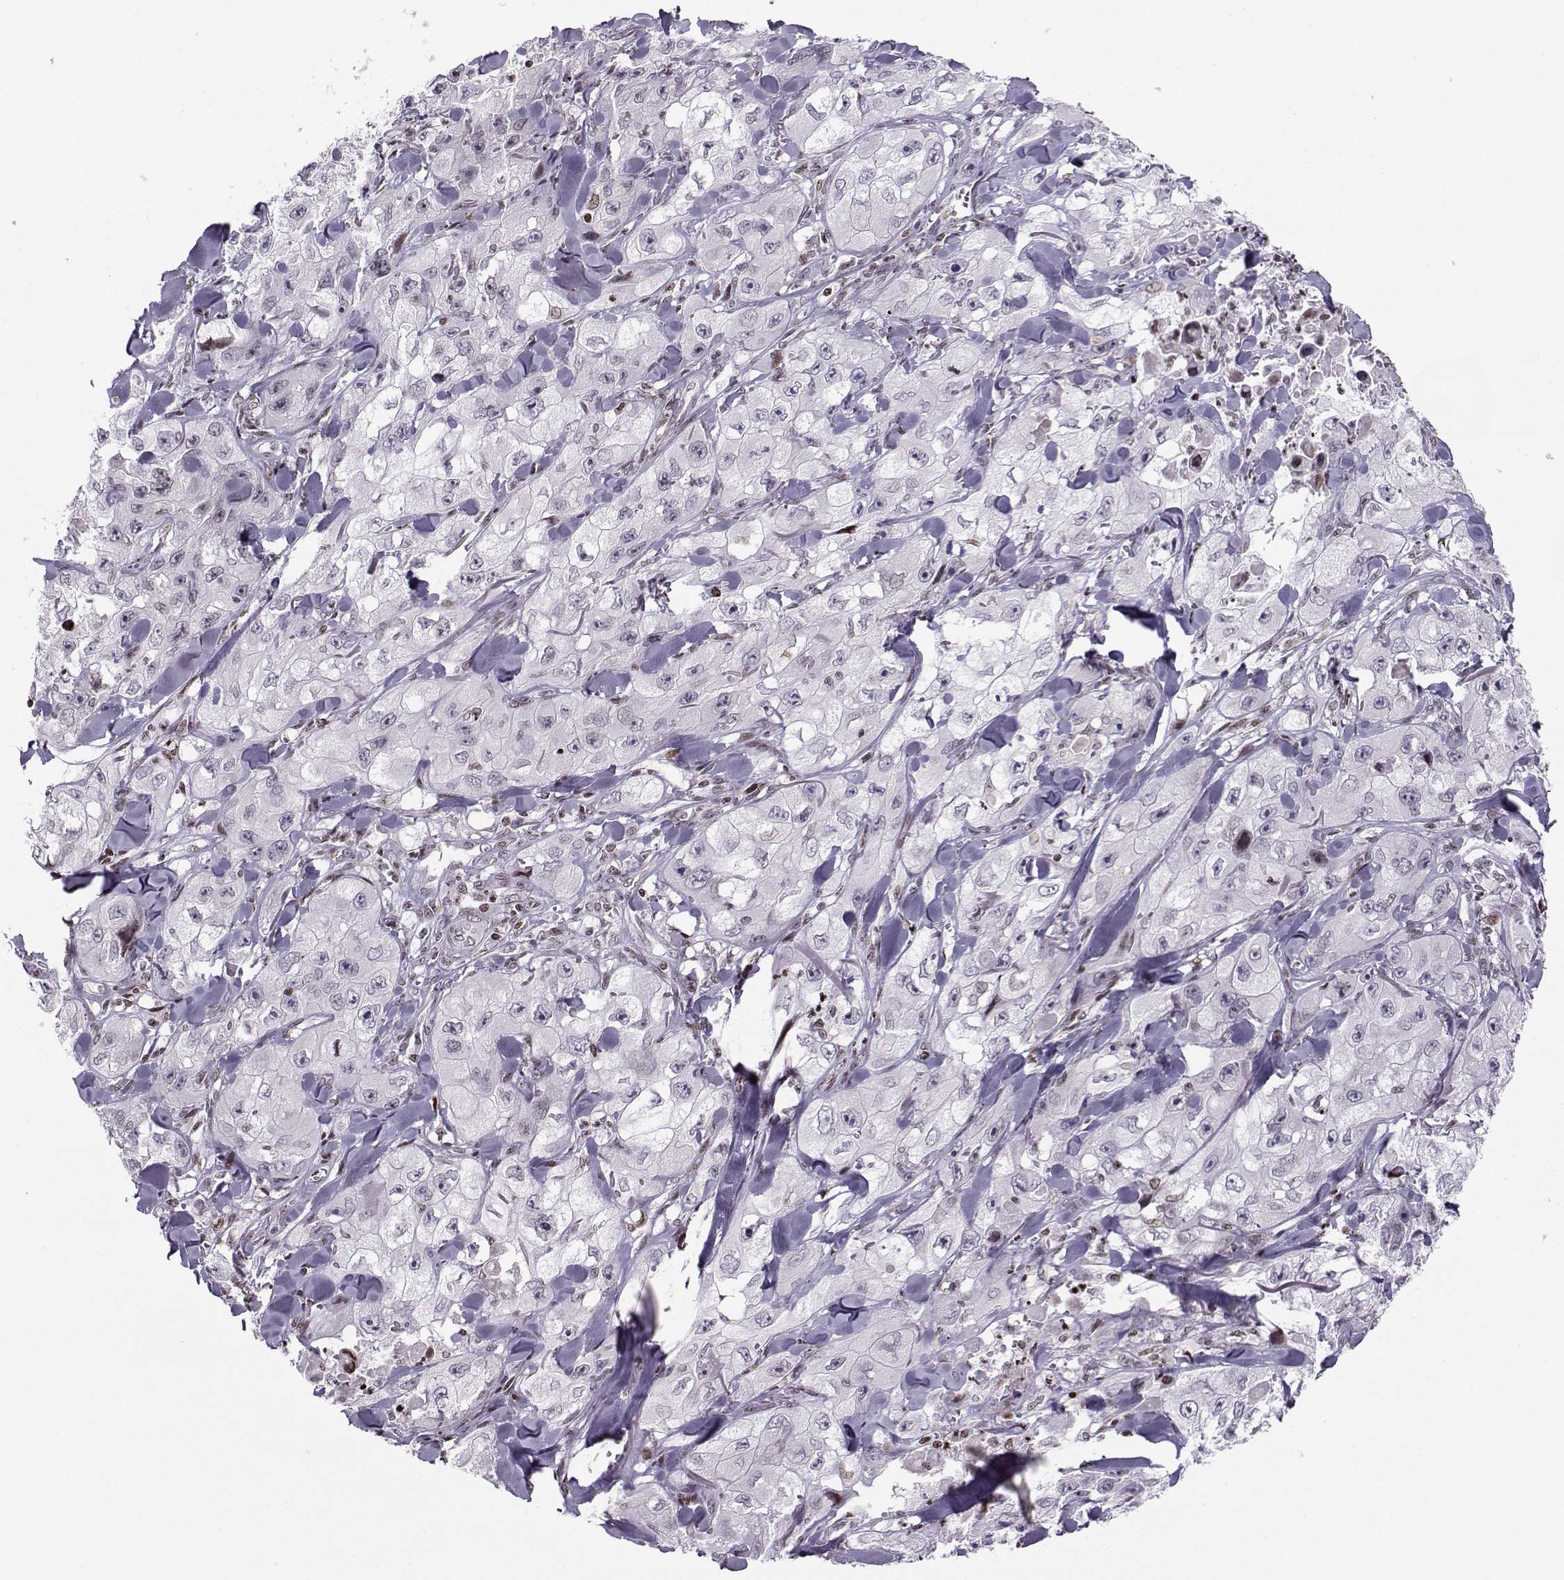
{"staining": {"intensity": "negative", "quantity": "none", "location": "none"}, "tissue": "skin cancer", "cell_type": "Tumor cells", "image_type": "cancer", "snomed": [{"axis": "morphology", "description": "Squamous cell carcinoma, NOS"}, {"axis": "topography", "description": "Skin"}, {"axis": "topography", "description": "Subcutis"}], "caption": "Immunohistochemical staining of human skin squamous cell carcinoma reveals no significant positivity in tumor cells. (Brightfield microscopy of DAB IHC at high magnification).", "gene": "ZNF19", "patient": {"sex": "male", "age": 73}}